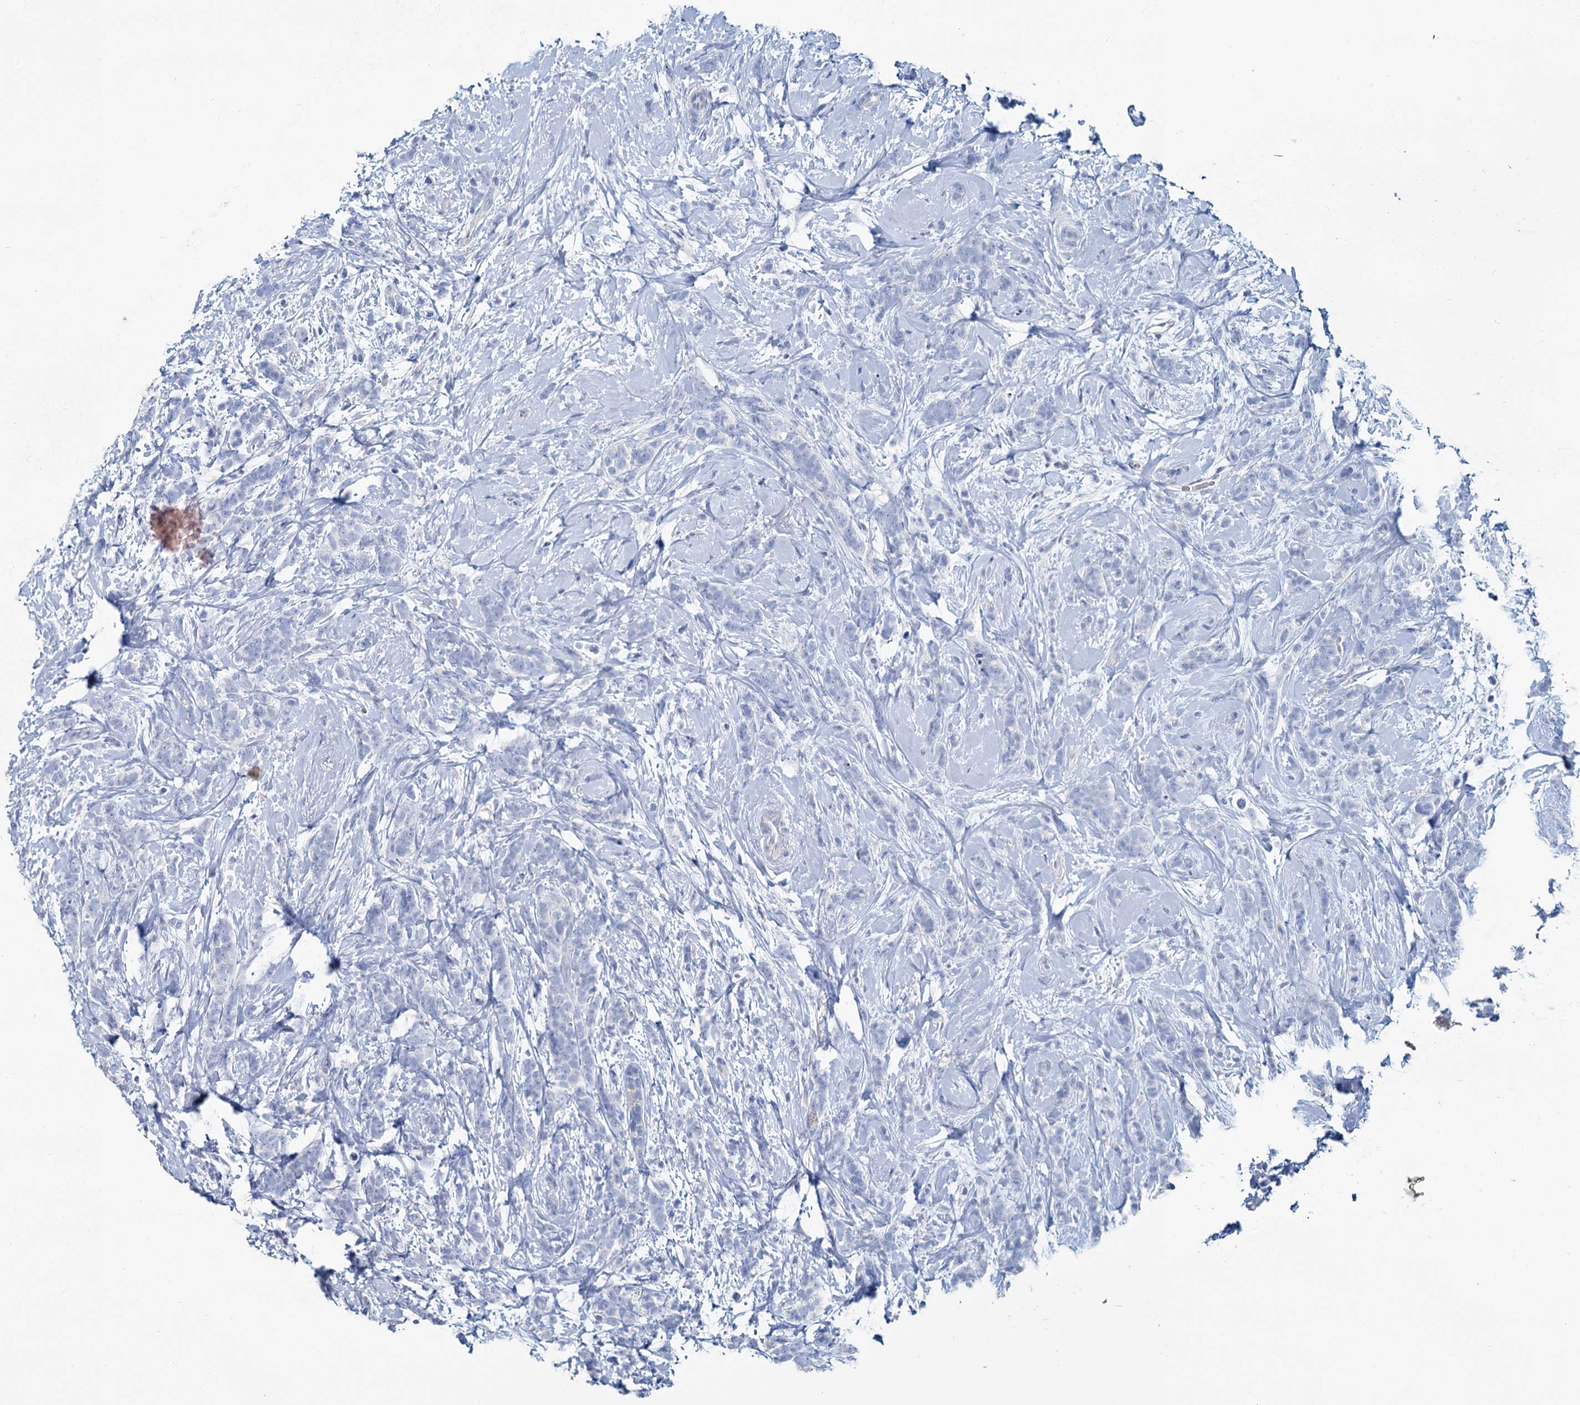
{"staining": {"intensity": "negative", "quantity": "none", "location": "none"}, "tissue": "breast cancer", "cell_type": "Tumor cells", "image_type": "cancer", "snomed": [{"axis": "morphology", "description": "Lobular carcinoma"}, {"axis": "topography", "description": "Breast"}], "caption": "DAB (3,3'-diaminobenzidine) immunohistochemical staining of human breast cancer (lobular carcinoma) exhibits no significant positivity in tumor cells.", "gene": "SNCB", "patient": {"sex": "female", "age": 58}}